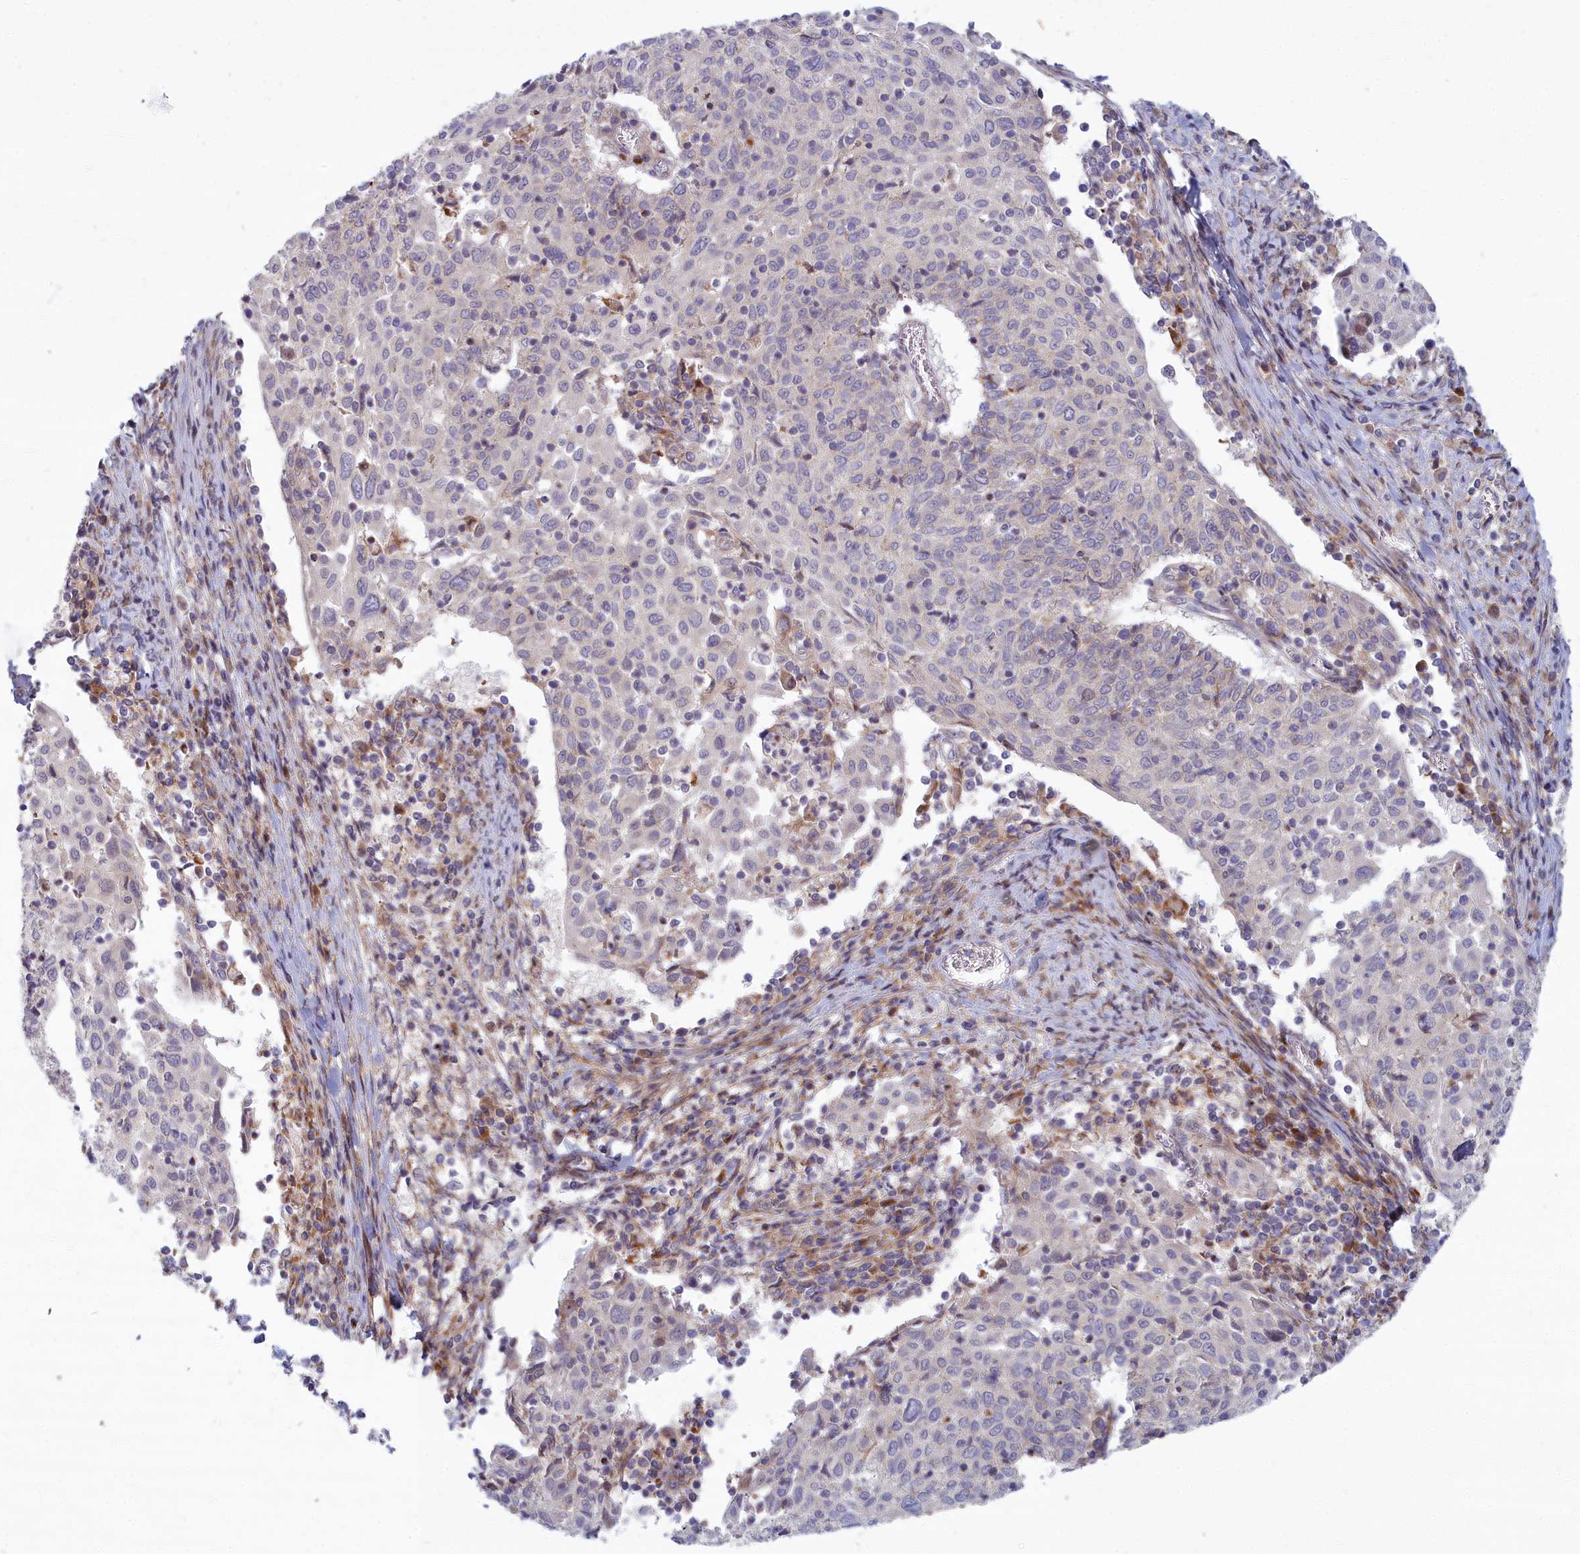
{"staining": {"intensity": "negative", "quantity": "none", "location": "none"}, "tissue": "cervical cancer", "cell_type": "Tumor cells", "image_type": "cancer", "snomed": [{"axis": "morphology", "description": "Squamous cell carcinoma, NOS"}, {"axis": "topography", "description": "Cervix"}], "caption": "Protein analysis of cervical cancer (squamous cell carcinoma) reveals no significant positivity in tumor cells. (DAB immunohistochemistry (IHC) with hematoxylin counter stain).", "gene": "C15orf40", "patient": {"sex": "female", "age": 52}}